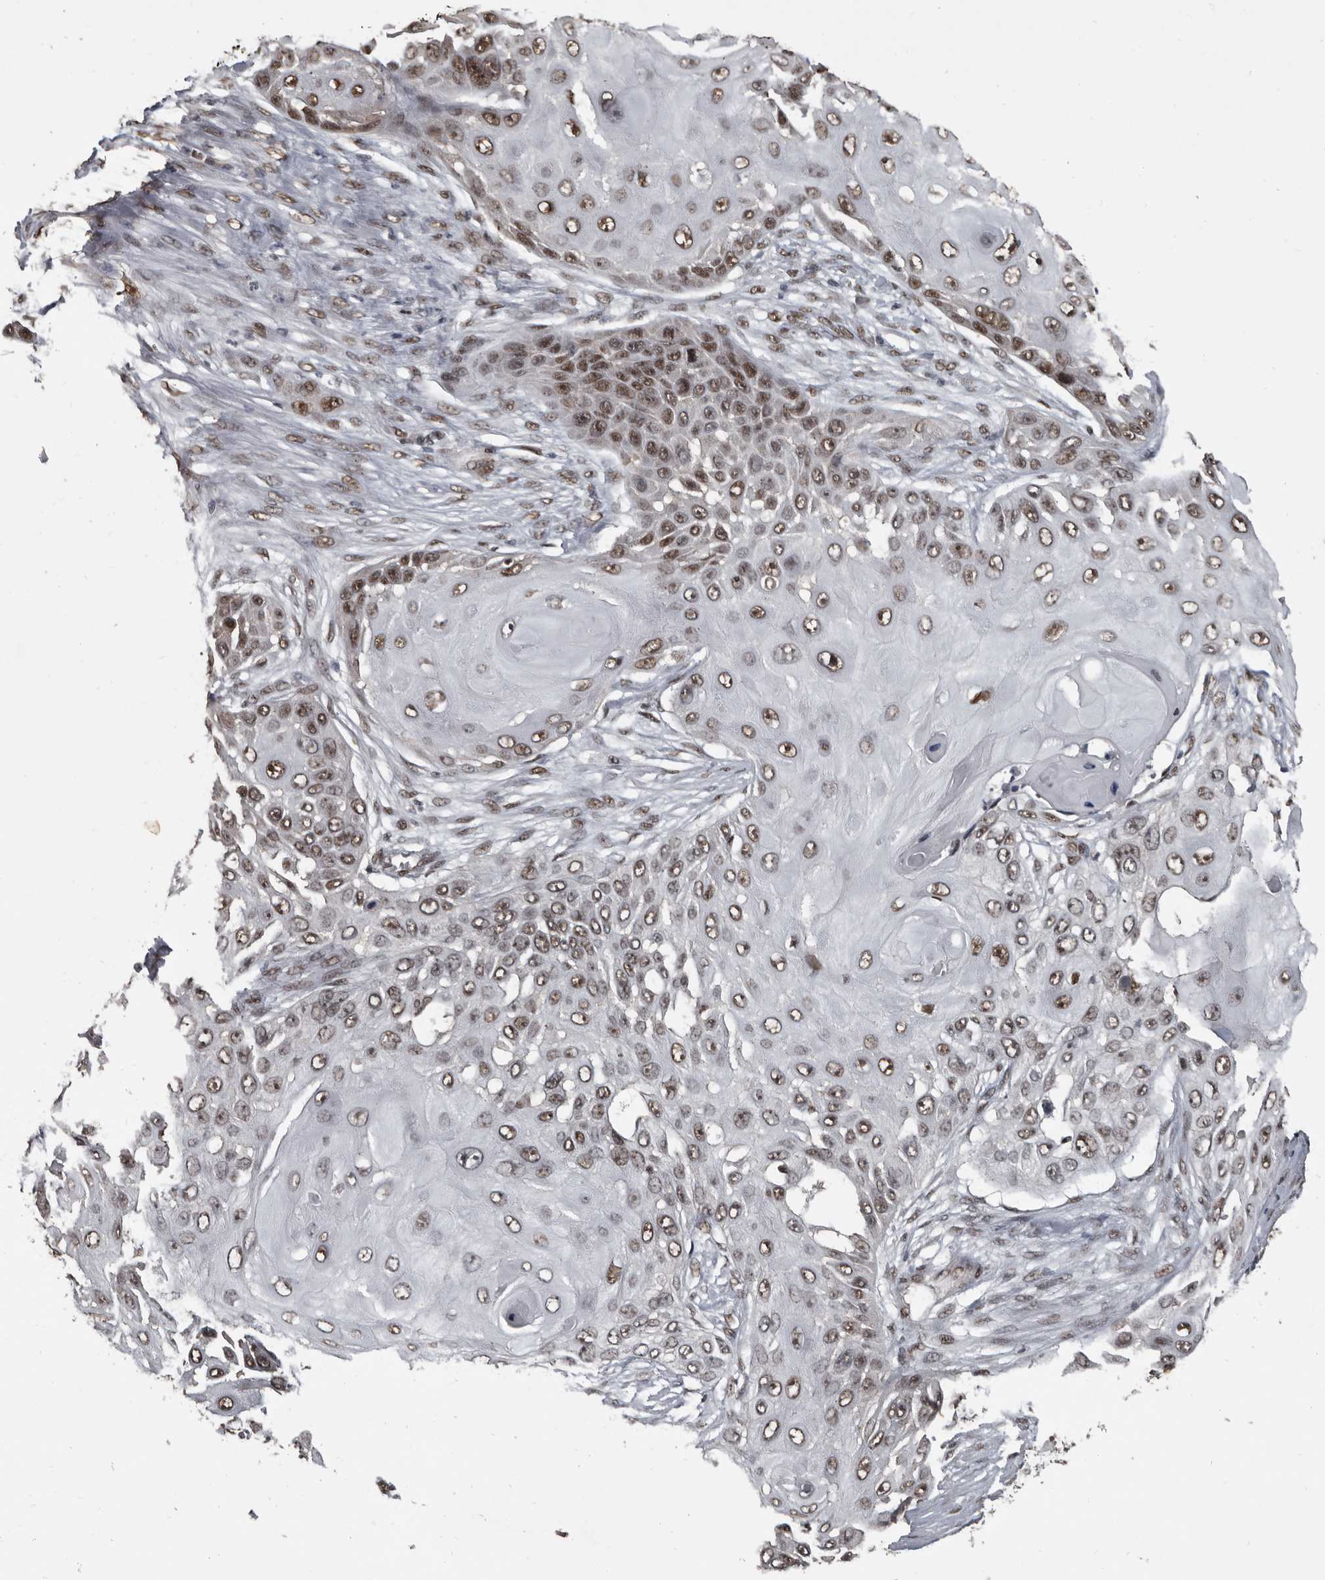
{"staining": {"intensity": "moderate", "quantity": ">75%", "location": "nuclear"}, "tissue": "skin cancer", "cell_type": "Tumor cells", "image_type": "cancer", "snomed": [{"axis": "morphology", "description": "Squamous cell carcinoma, NOS"}, {"axis": "topography", "description": "Skin"}], "caption": "Immunohistochemical staining of human skin squamous cell carcinoma demonstrates medium levels of moderate nuclear protein expression in about >75% of tumor cells.", "gene": "CHD1L", "patient": {"sex": "female", "age": 44}}